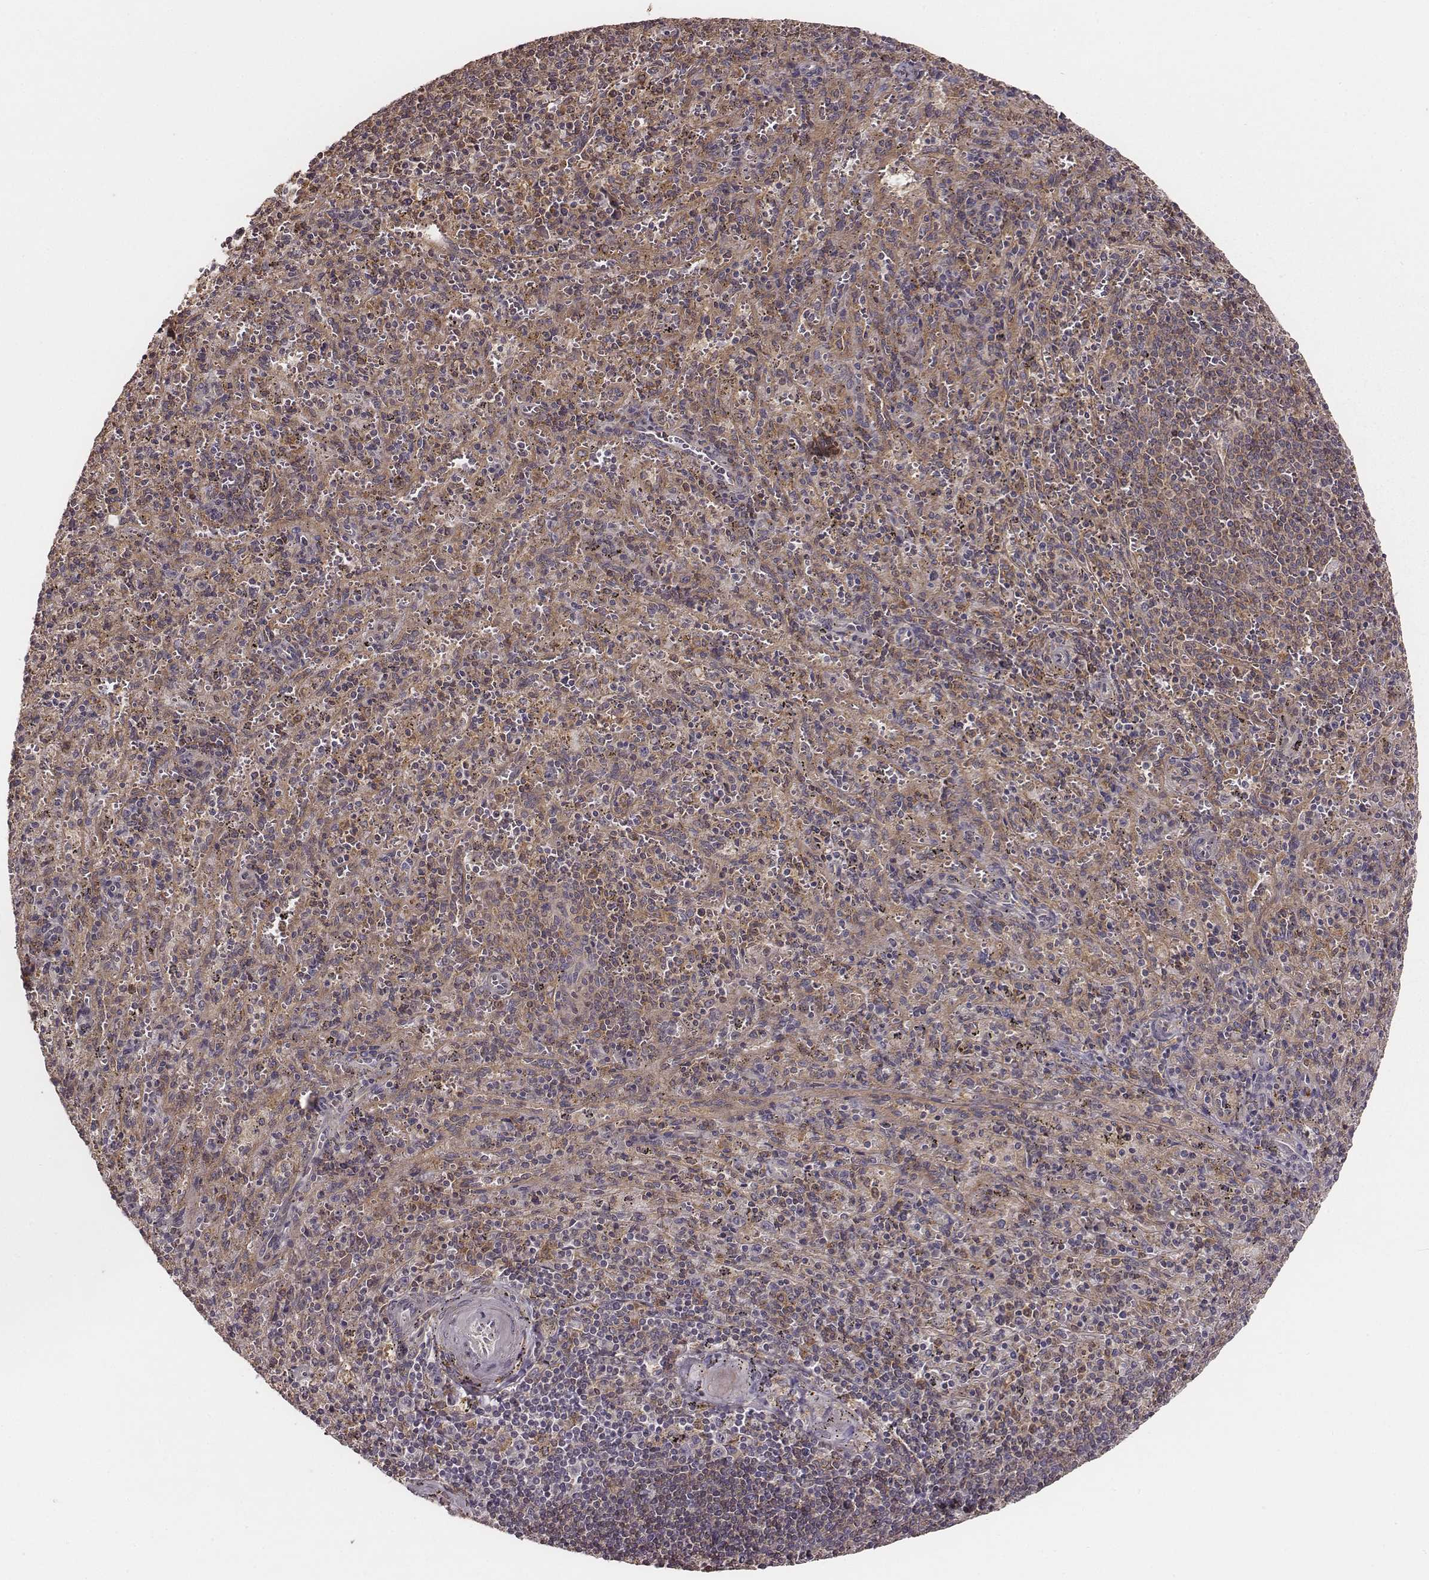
{"staining": {"intensity": "negative", "quantity": "none", "location": "none"}, "tissue": "spleen", "cell_type": "Cells in red pulp", "image_type": "normal", "snomed": [{"axis": "morphology", "description": "Normal tissue, NOS"}, {"axis": "topography", "description": "Spleen"}], "caption": "This is an immunohistochemistry photomicrograph of benign spleen. There is no staining in cells in red pulp.", "gene": "VPS26A", "patient": {"sex": "male", "age": 57}}